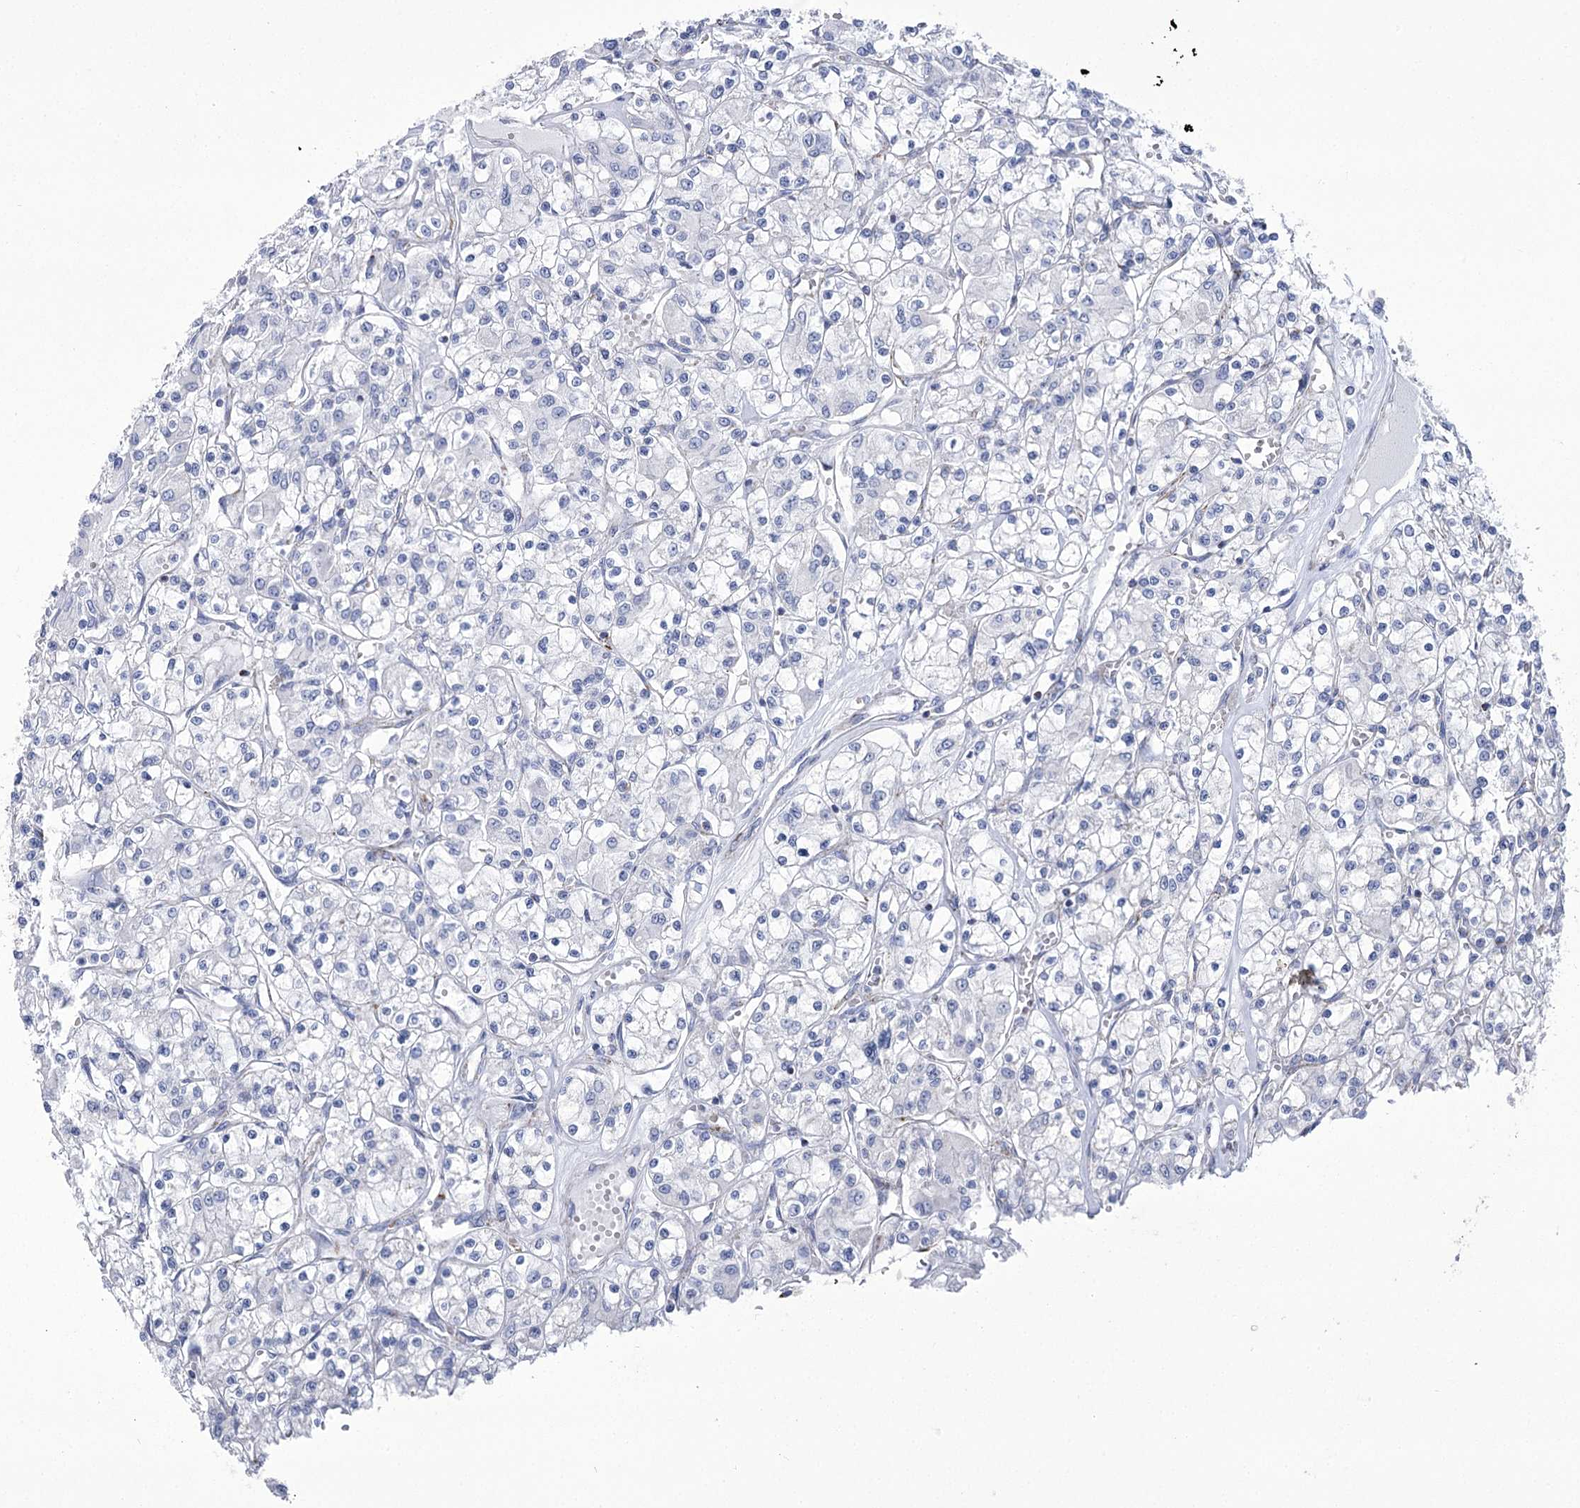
{"staining": {"intensity": "negative", "quantity": "none", "location": "none"}, "tissue": "renal cancer", "cell_type": "Tumor cells", "image_type": "cancer", "snomed": [{"axis": "morphology", "description": "Adenocarcinoma, NOS"}, {"axis": "topography", "description": "Kidney"}], "caption": "This is an immunohistochemistry (IHC) micrograph of renal adenocarcinoma. There is no staining in tumor cells.", "gene": "PDHB", "patient": {"sex": "female", "age": 59}}